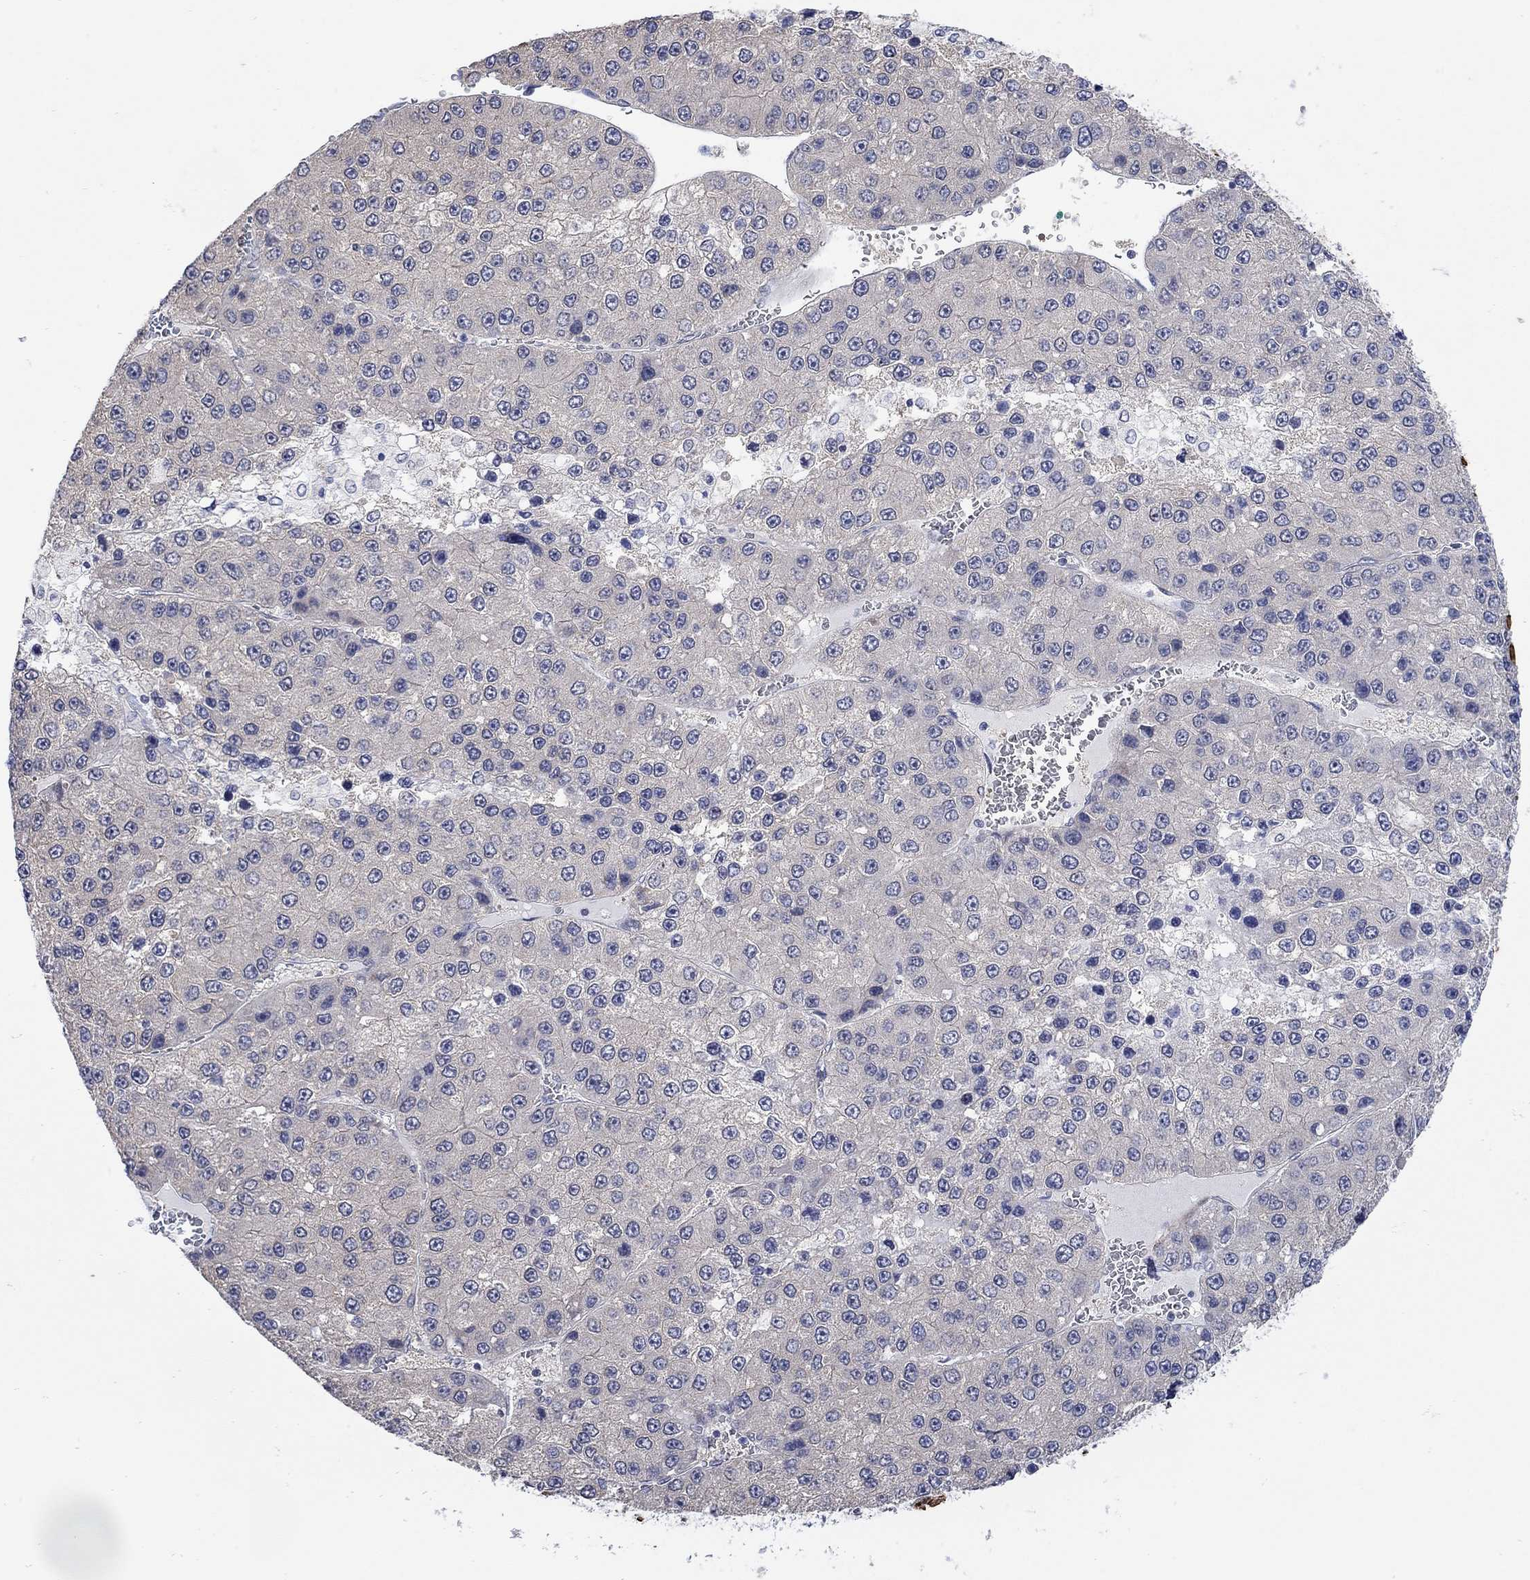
{"staining": {"intensity": "weak", "quantity": "<25%", "location": "cytoplasmic/membranous"}, "tissue": "liver cancer", "cell_type": "Tumor cells", "image_type": "cancer", "snomed": [{"axis": "morphology", "description": "Carcinoma, Hepatocellular, NOS"}, {"axis": "topography", "description": "Liver"}], "caption": "High power microscopy micrograph of an immunohistochemistry micrograph of hepatocellular carcinoma (liver), revealing no significant staining in tumor cells. (IHC, brightfield microscopy, high magnification).", "gene": "SCN7A", "patient": {"sex": "female", "age": 73}}